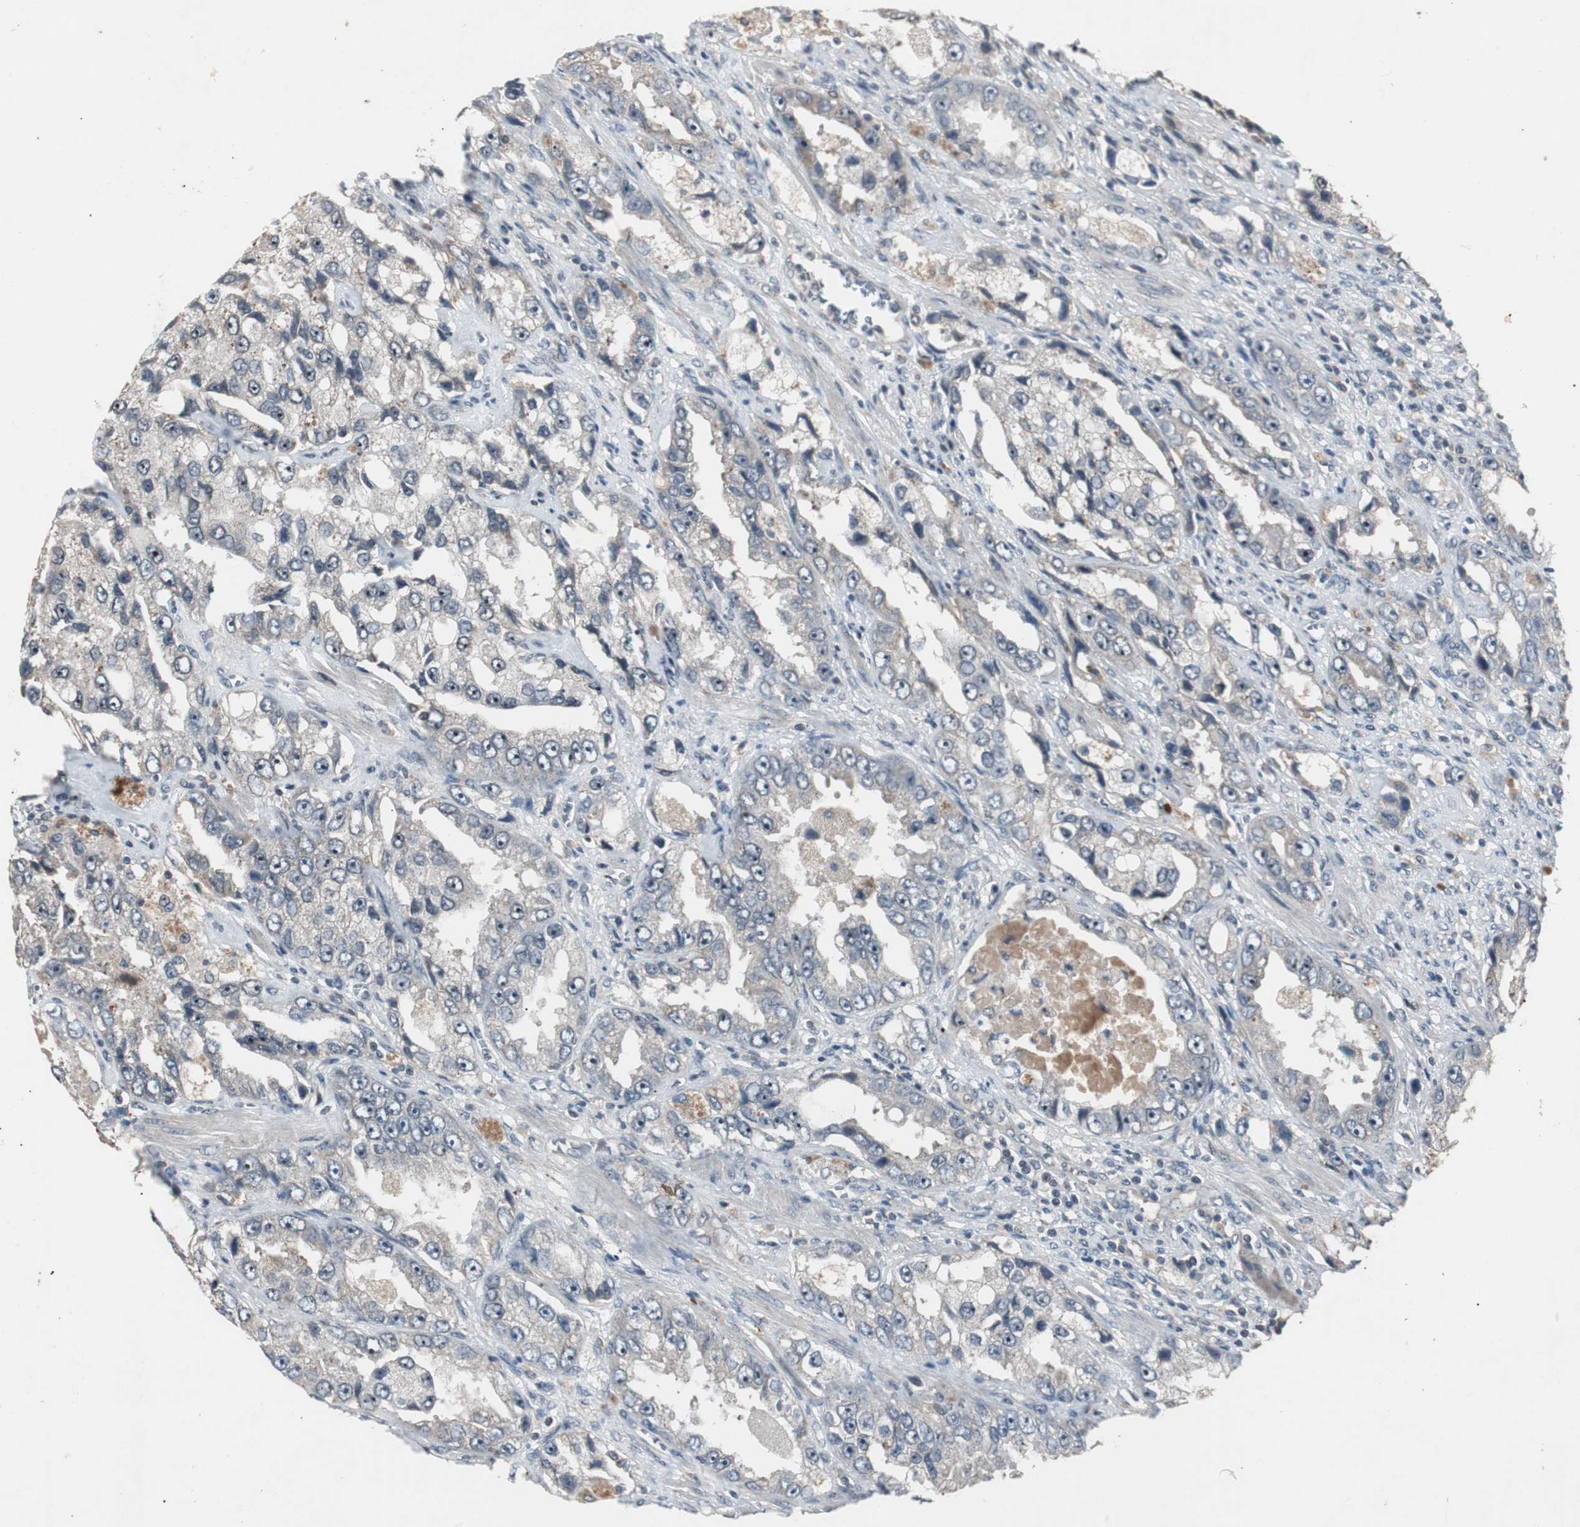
{"staining": {"intensity": "weak", "quantity": ">75%", "location": "cytoplasmic/membranous"}, "tissue": "prostate cancer", "cell_type": "Tumor cells", "image_type": "cancer", "snomed": [{"axis": "morphology", "description": "Adenocarcinoma, High grade"}, {"axis": "topography", "description": "Prostate"}], "caption": "Prostate adenocarcinoma (high-grade) stained with a brown dye reveals weak cytoplasmic/membranous positive expression in approximately >75% of tumor cells.", "gene": "ZMPSTE24", "patient": {"sex": "male", "age": 63}}